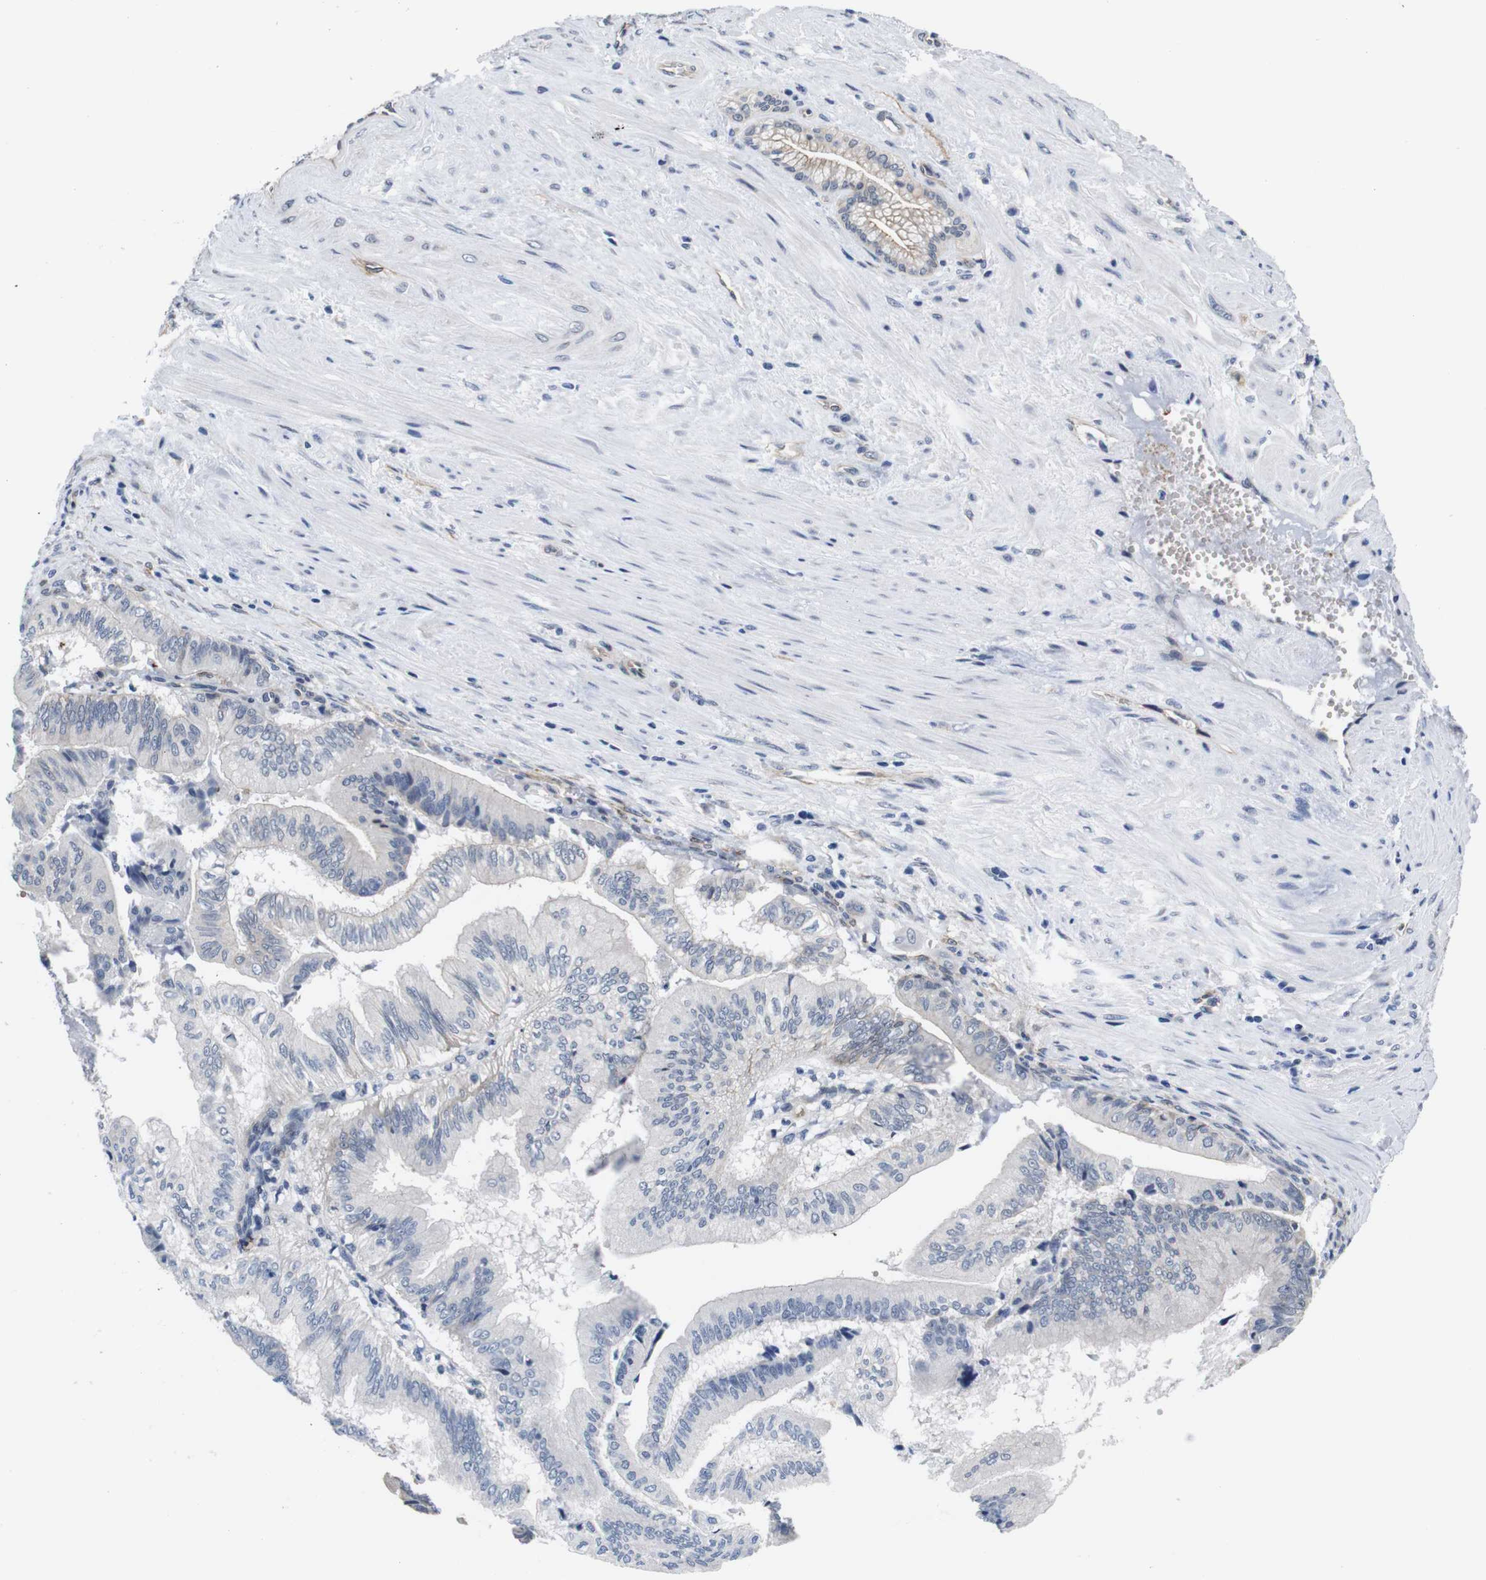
{"staining": {"intensity": "negative", "quantity": "none", "location": "none"}, "tissue": "pancreatic cancer", "cell_type": "Tumor cells", "image_type": "cancer", "snomed": [{"axis": "morphology", "description": "Adenocarcinoma, NOS"}, {"axis": "topography", "description": "Pancreas"}], "caption": "There is no significant staining in tumor cells of pancreatic cancer.", "gene": "SOCS3", "patient": {"sex": "male", "age": 82}}